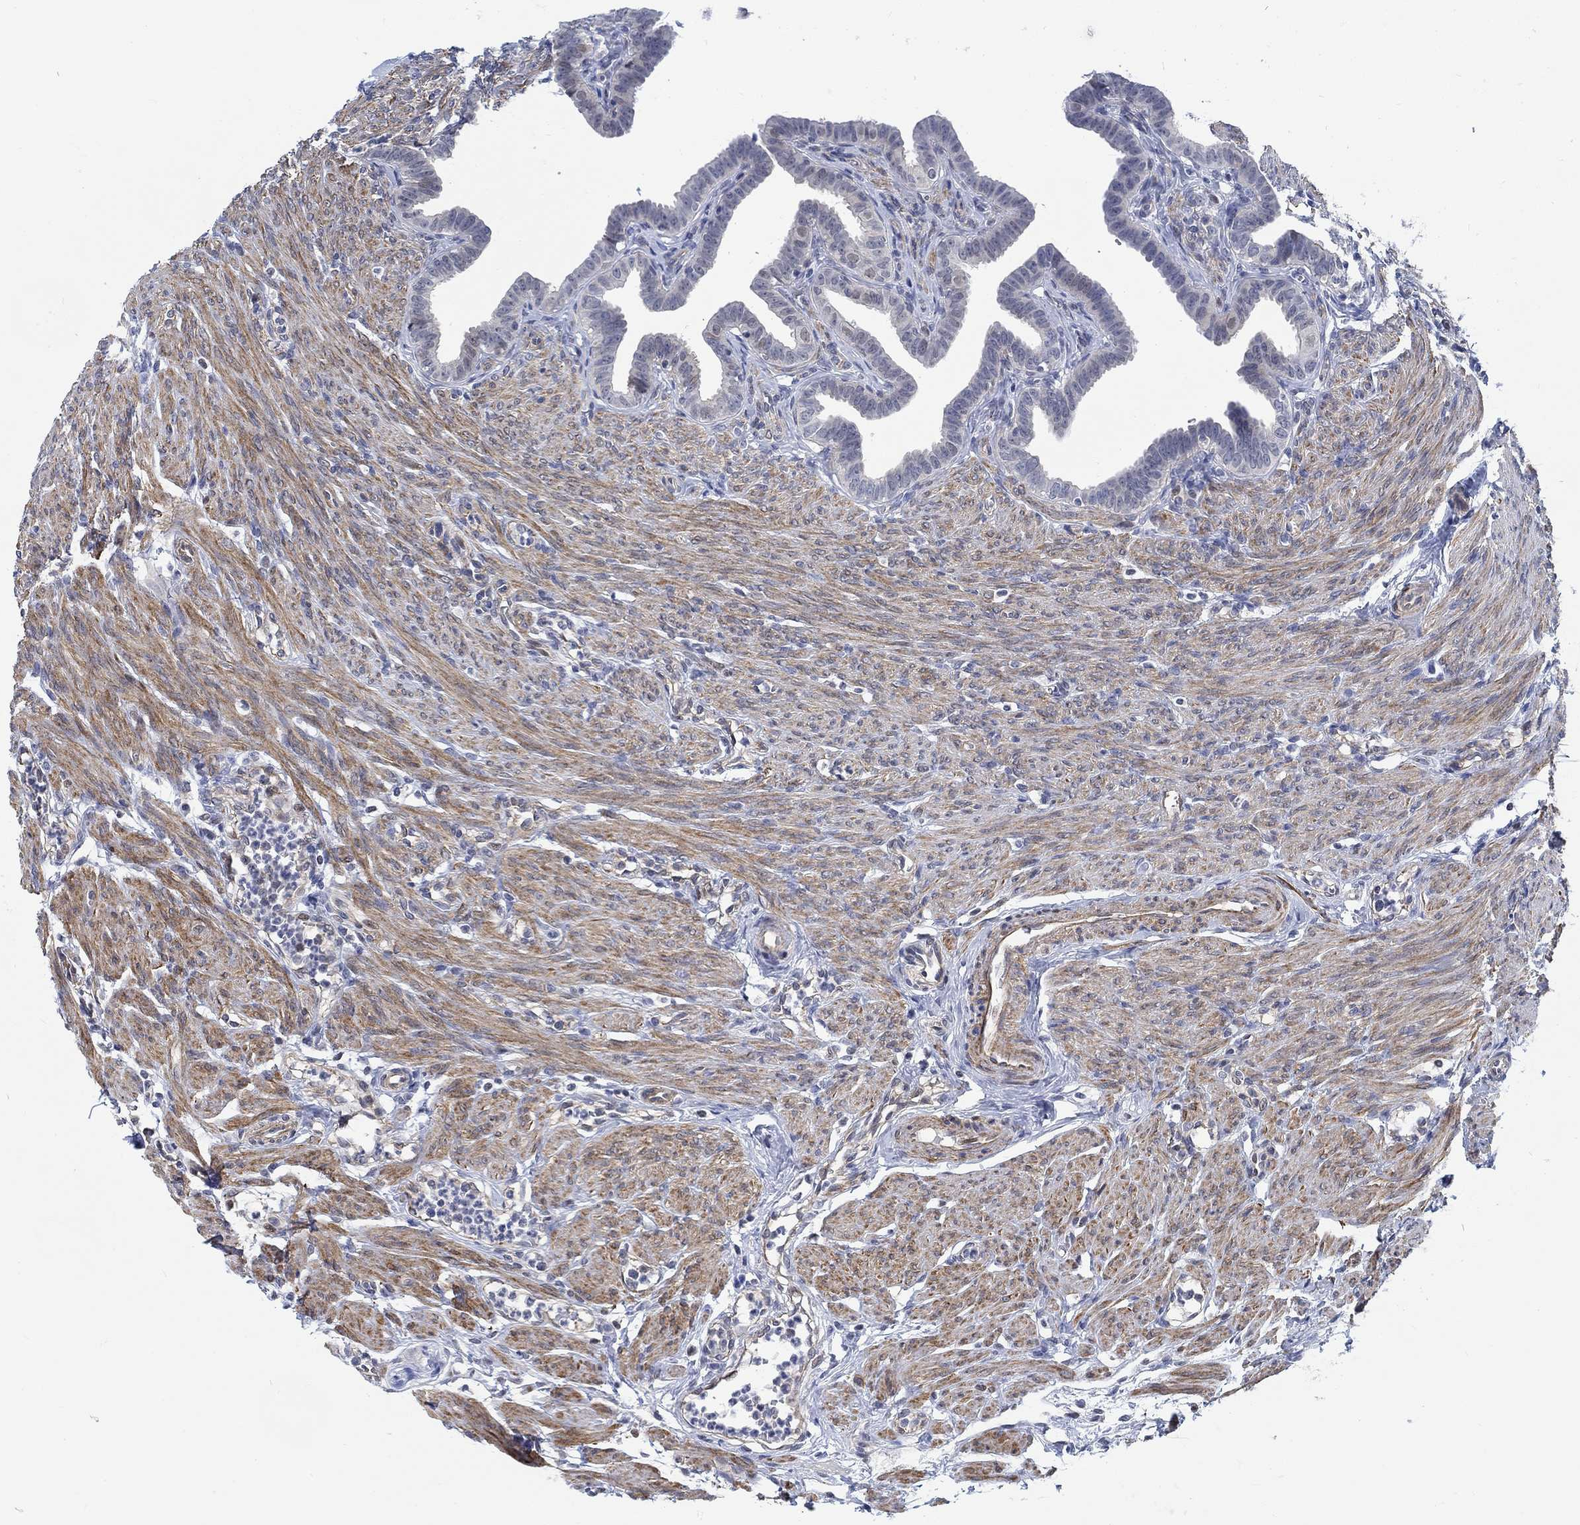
{"staining": {"intensity": "negative", "quantity": "none", "location": "none"}, "tissue": "fallopian tube", "cell_type": "Glandular cells", "image_type": "normal", "snomed": [{"axis": "morphology", "description": "Normal tissue, NOS"}, {"axis": "topography", "description": "Fallopian tube"}, {"axis": "topography", "description": "Ovary"}], "caption": "DAB immunohistochemical staining of unremarkable human fallopian tube displays no significant expression in glandular cells.", "gene": "KCNH8", "patient": {"sex": "female", "age": 33}}